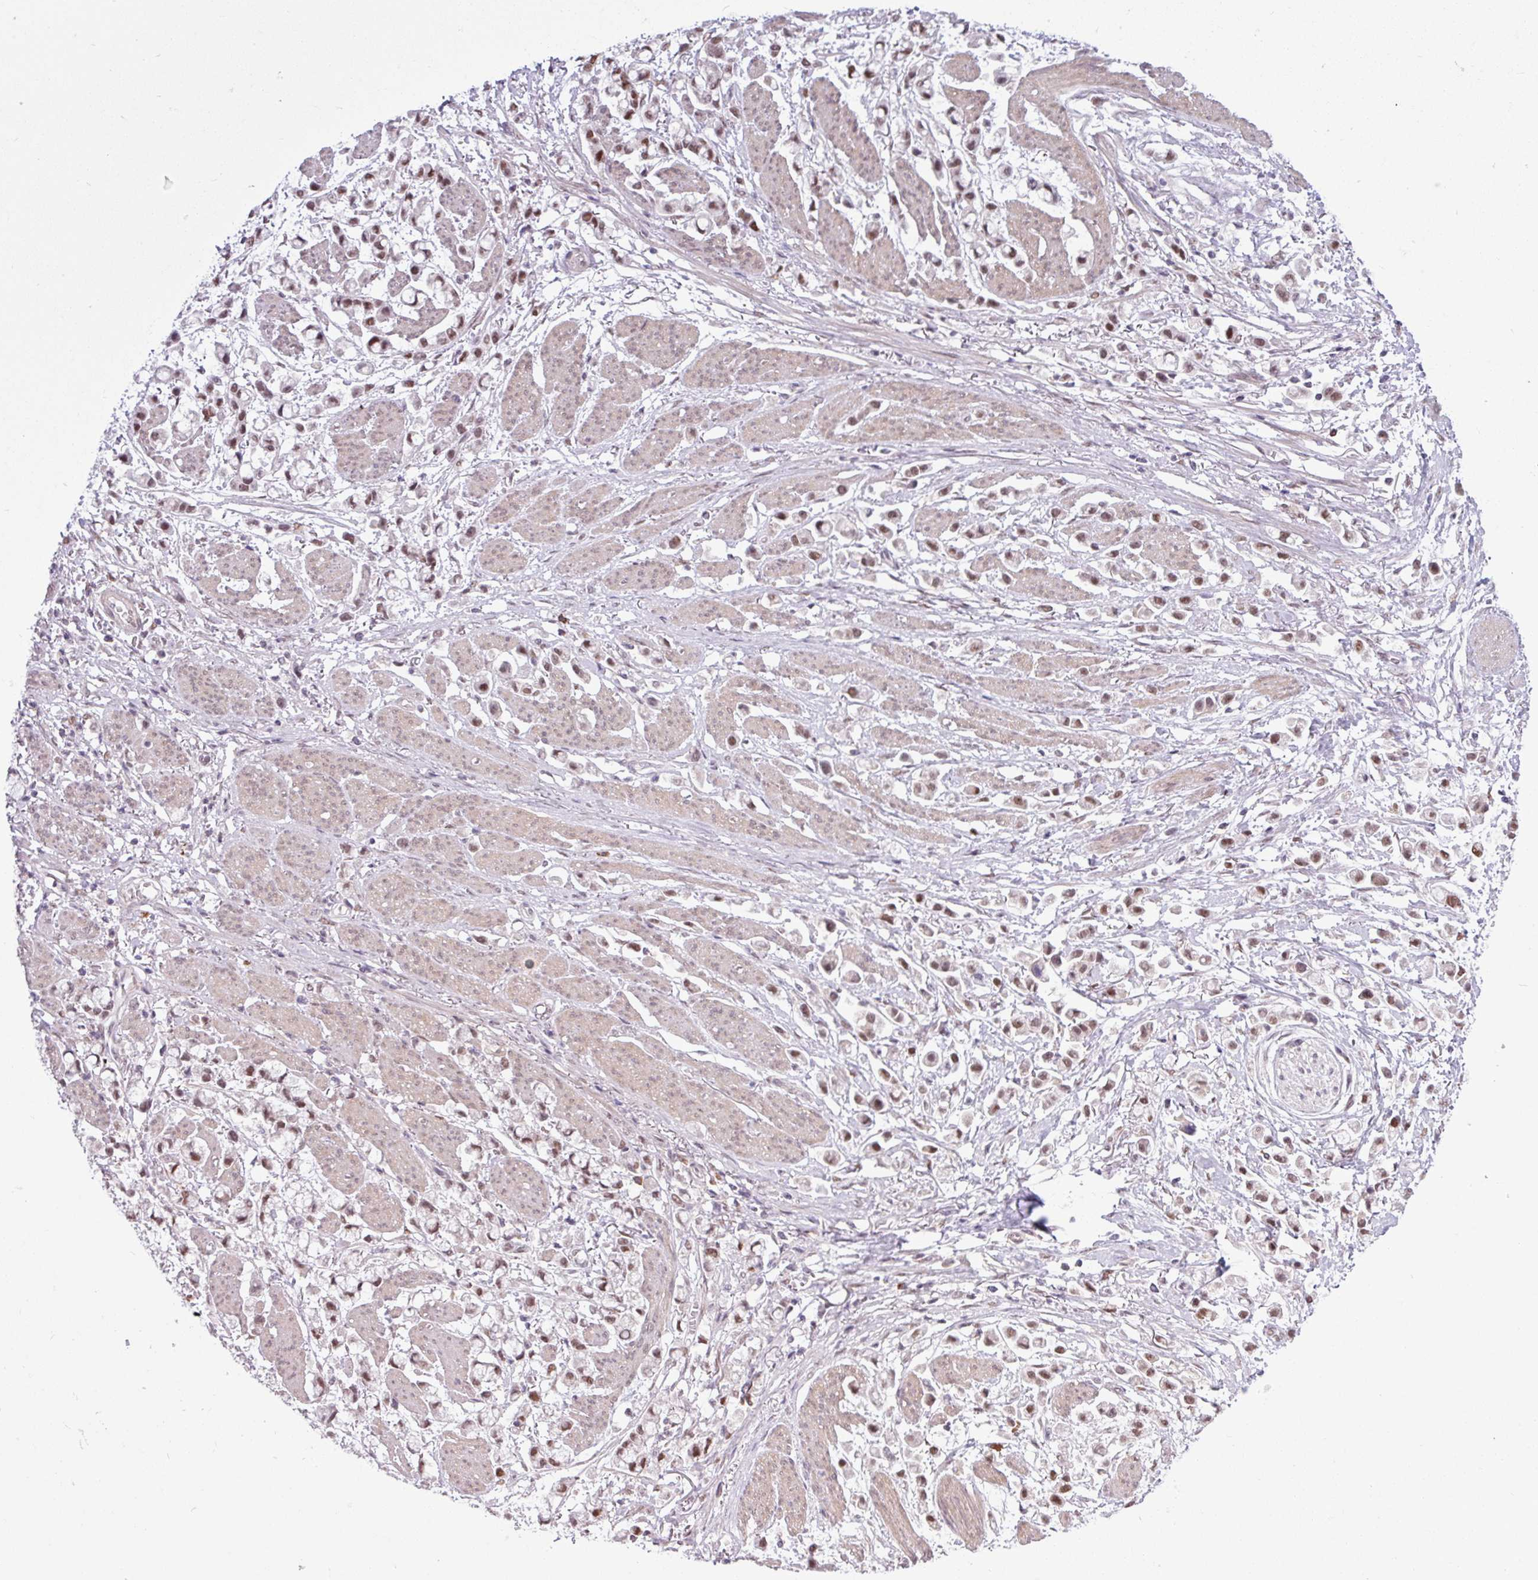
{"staining": {"intensity": "moderate", "quantity": ">75%", "location": "nuclear"}, "tissue": "stomach cancer", "cell_type": "Tumor cells", "image_type": "cancer", "snomed": [{"axis": "morphology", "description": "Adenocarcinoma, NOS"}, {"axis": "topography", "description": "Stomach"}], "caption": "There is medium levels of moderate nuclear positivity in tumor cells of stomach cancer (adenocarcinoma), as demonstrated by immunohistochemical staining (brown color).", "gene": "NOTCH2", "patient": {"sex": "female", "age": 81}}